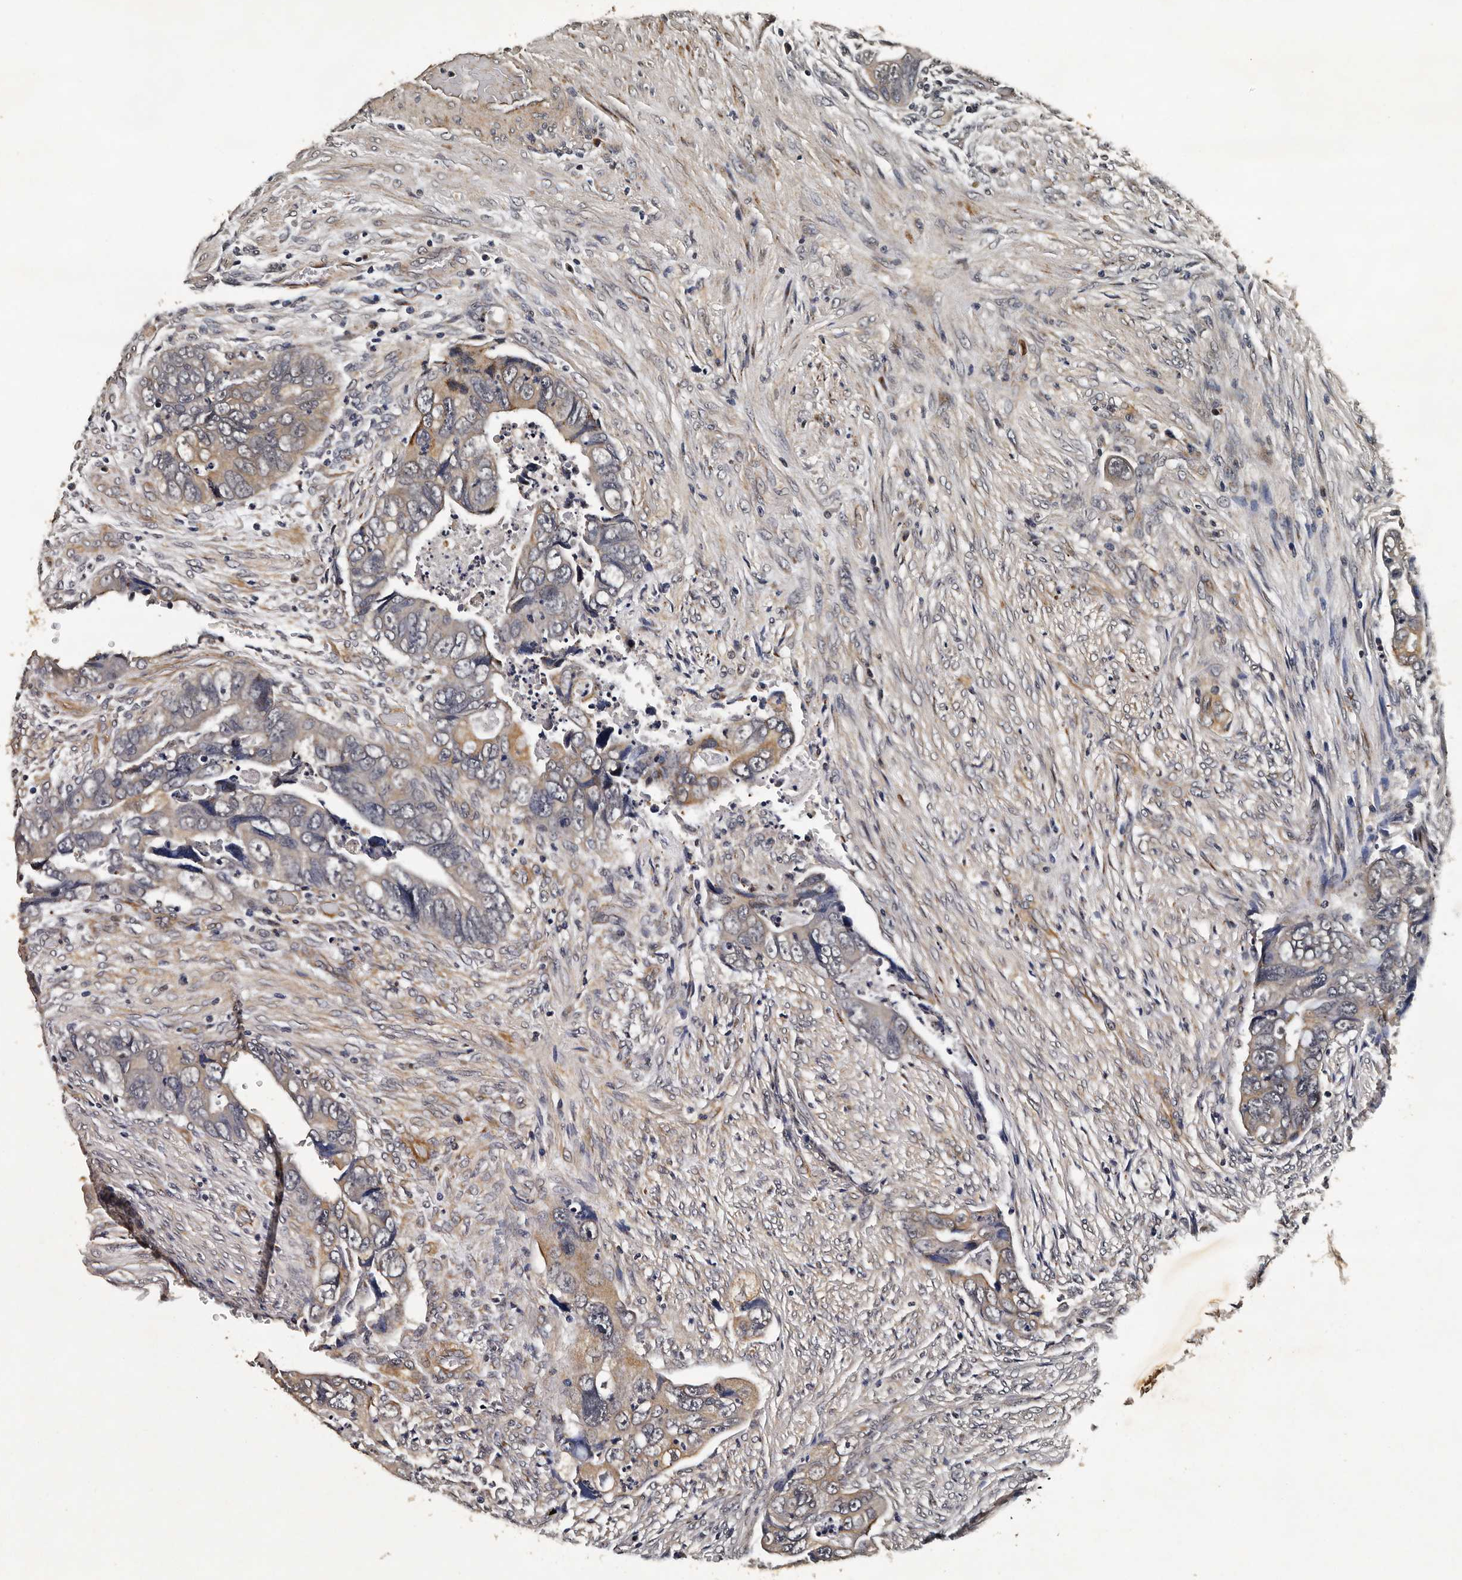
{"staining": {"intensity": "moderate", "quantity": "25%-75%", "location": "cytoplasmic/membranous"}, "tissue": "colorectal cancer", "cell_type": "Tumor cells", "image_type": "cancer", "snomed": [{"axis": "morphology", "description": "Adenocarcinoma, NOS"}, {"axis": "topography", "description": "Rectum"}], "caption": "A micrograph of human colorectal adenocarcinoma stained for a protein shows moderate cytoplasmic/membranous brown staining in tumor cells.", "gene": "CPNE3", "patient": {"sex": "male", "age": 63}}